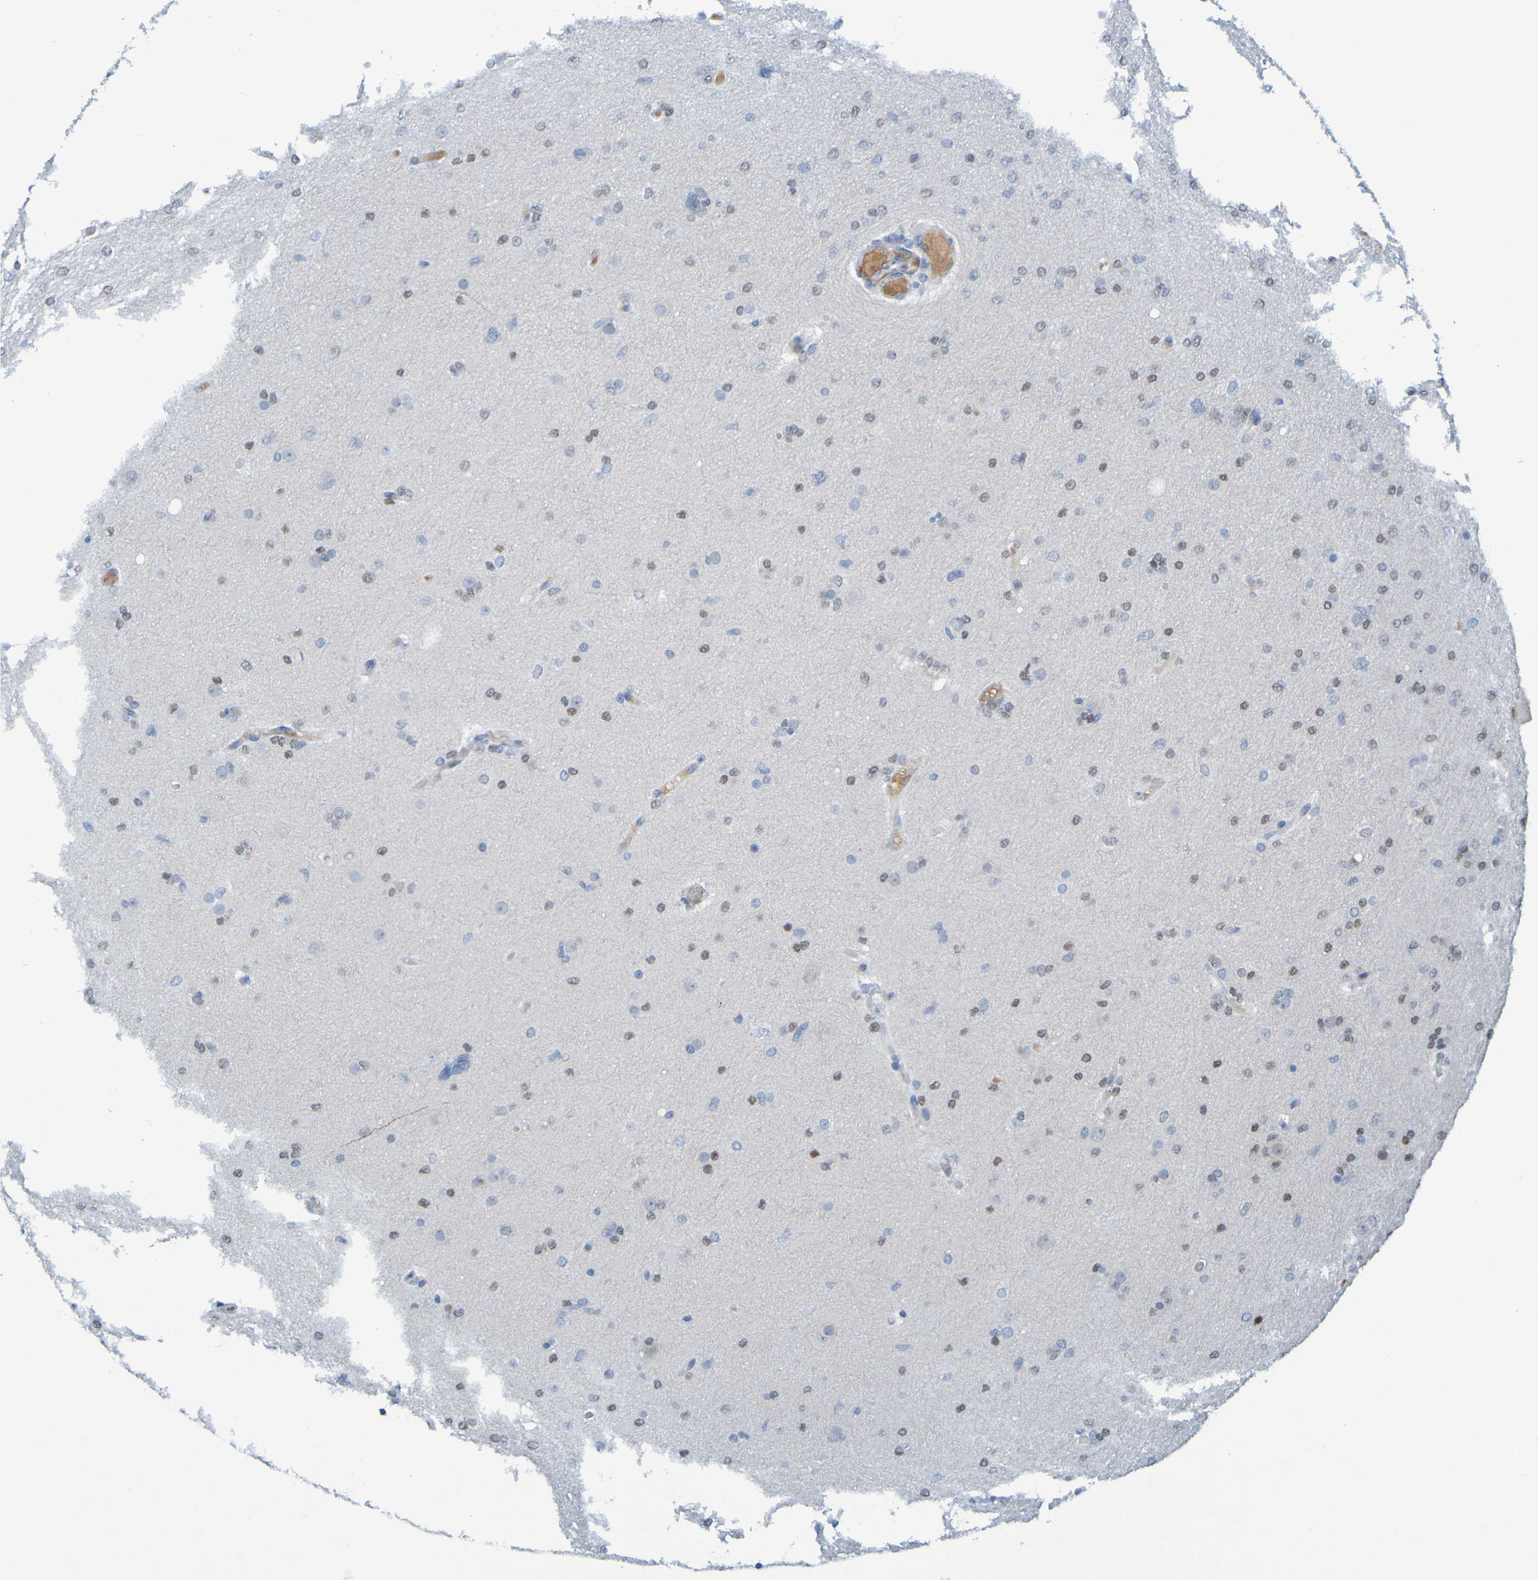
{"staining": {"intensity": "negative", "quantity": "none", "location": "none"}, "tissue": "glioma", "cell_type": "Tumor cells", "image_type": "cancer", "snomed": [{"axis": "morphology", "description": "Glioma, malignant, High grade"}, {"axis": "topography", "description": "Cerebral cortex"}], "caption": "Human malignant glioma (high-grade) stained for a protein using IHC shows no expression in tumor cells.", "gene": "USP36", "patient": {"sex": "female", "age": 36}}